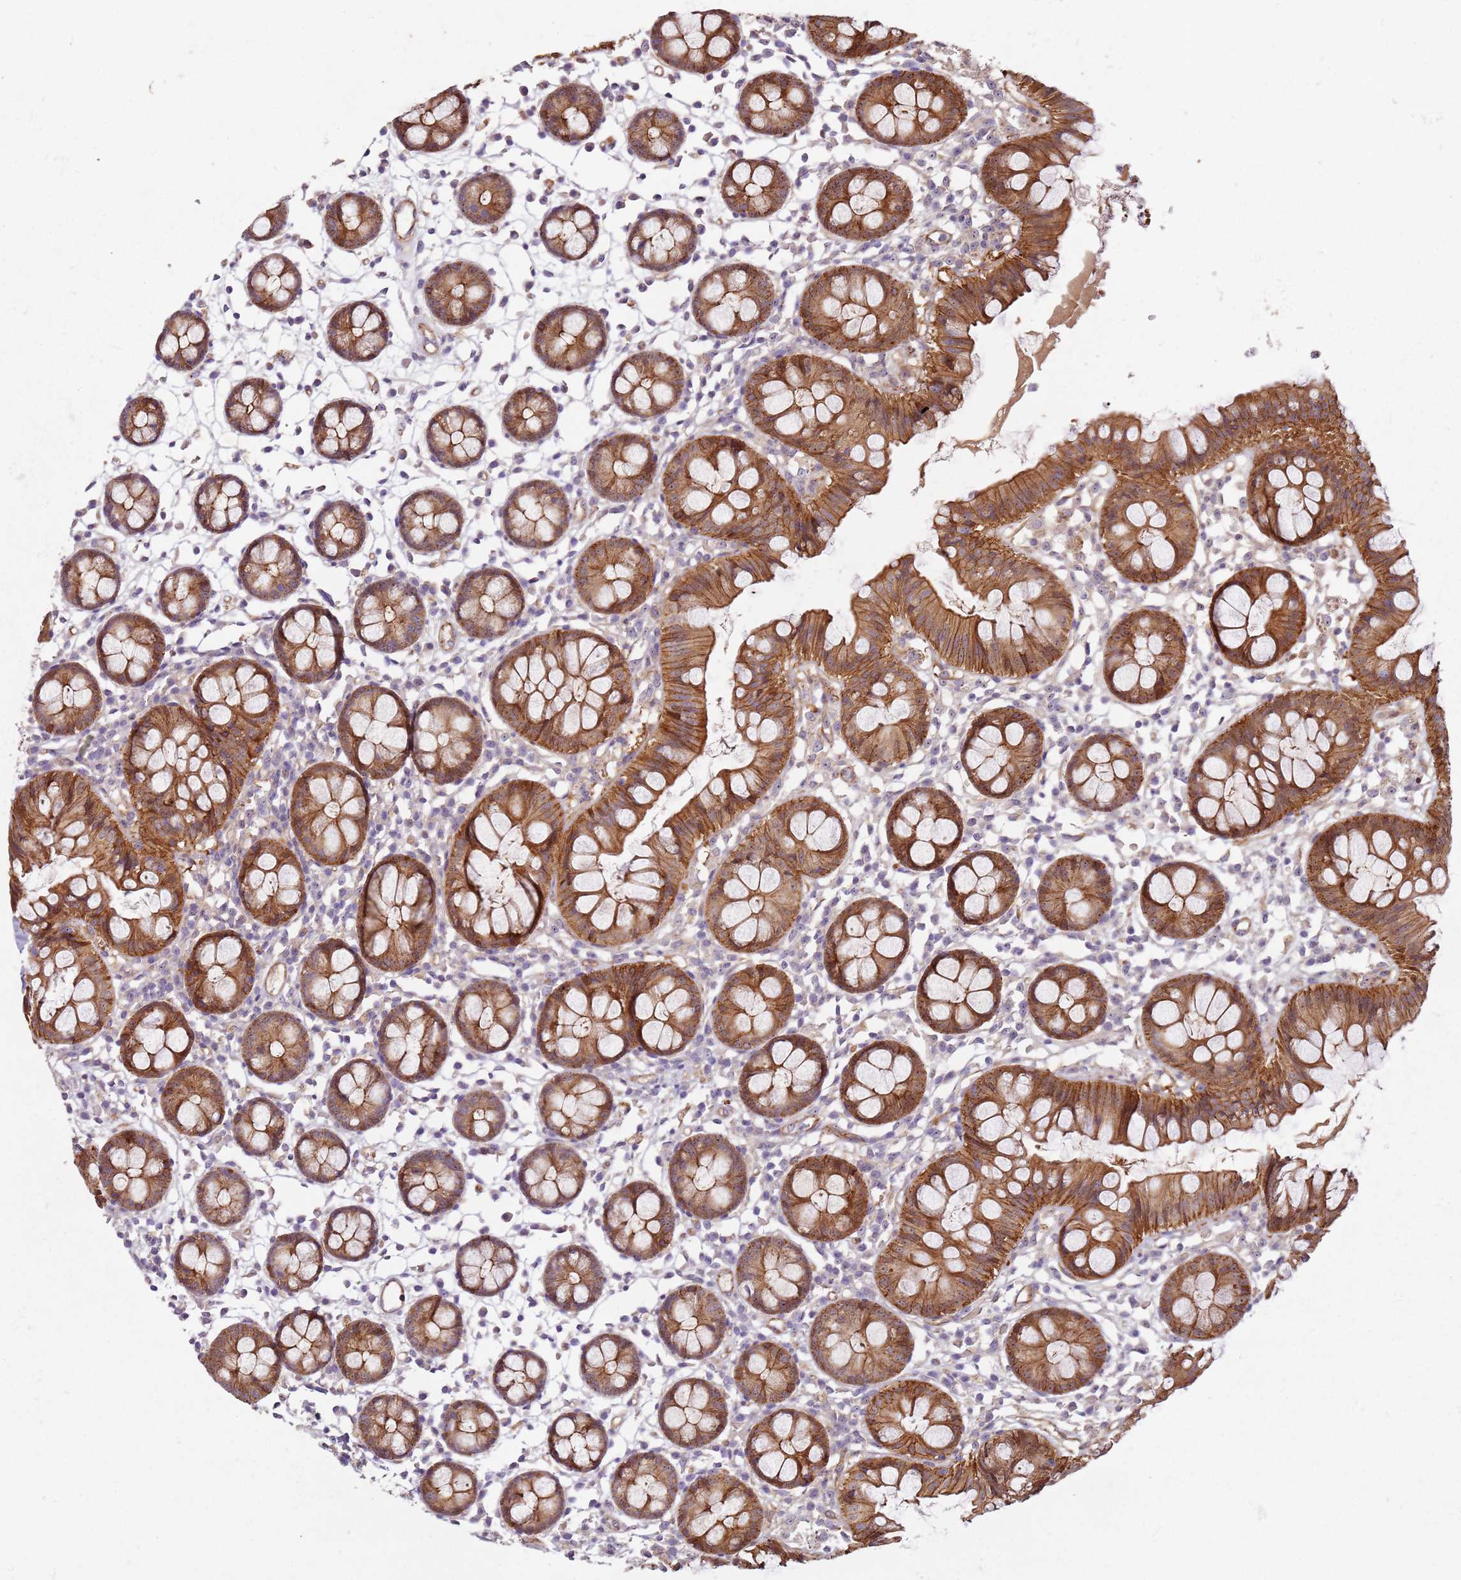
{"staining": {"intensity": "moderate", "quantity": ">75%", "location": "cytoplasmic/membranous"}, "tissue": "colon", "cell_type": "Endothelial cells", "image_type": "normal", "snomed": [{"axis": "morphology", "description": "Normal tissue, NOS"}, {"axis": "topography", "description": "Colon"}], "caption": "DAB immunohistochemical staining of benign colon reveals moderate cytoplasmic/membranous protein expression in about >75% of endothelial cells.", "gene": "C2CD4B", "patient": {"sex": "female", "age": 84}}